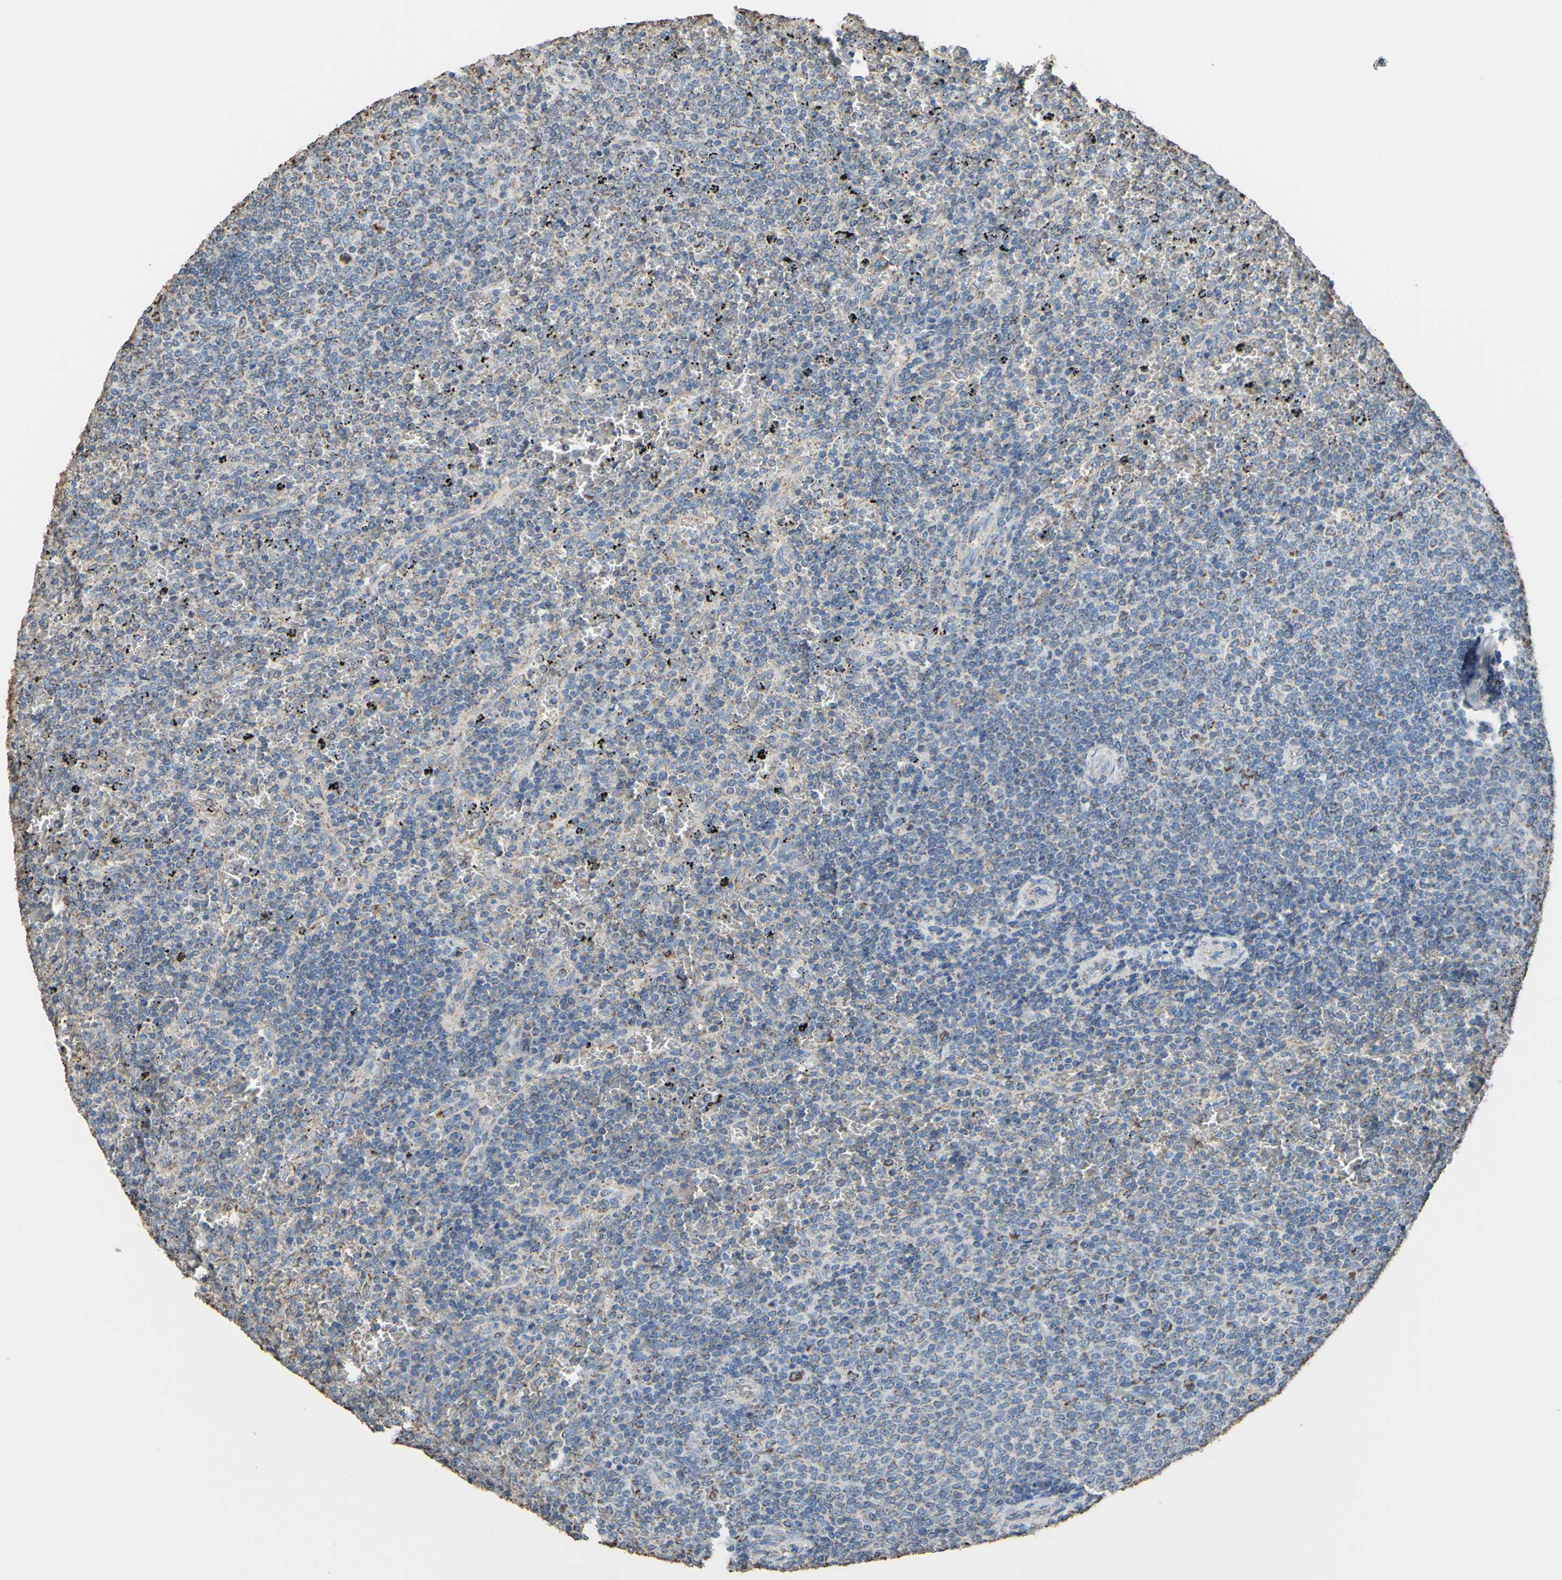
{"staining": {"intensity": "weak", "quantity": "25%-75%", "location": "cytoplasmic/membranous"}, "tissue": "lymphoma", "cell_type": "Tumor cells", "image_type": "cancer", "snomed": [{"axis": "morphology", "description": "Malignant lymphoma, non-Hodgkin's type, Low grade"}, {"axis": "topography", "description": "Spleen"}], "caption": "Immunohistochemistry staining of malignant lymphoma, non-Hodgkin's type (low-grade), which reveals low levels of weak cytoplasmic/membranous staining in about 25%-75% of tumor cells indicating weak cytoplasmic/membranous protein expression. The staining was performed using DAB (3,3'-diaminobenzidine) (brown) for protein detection and nuclei were counterstained in hematoxylin (blue).", "gene": "CMKLR2", "patient": {"sex": "female", "age": 77}}